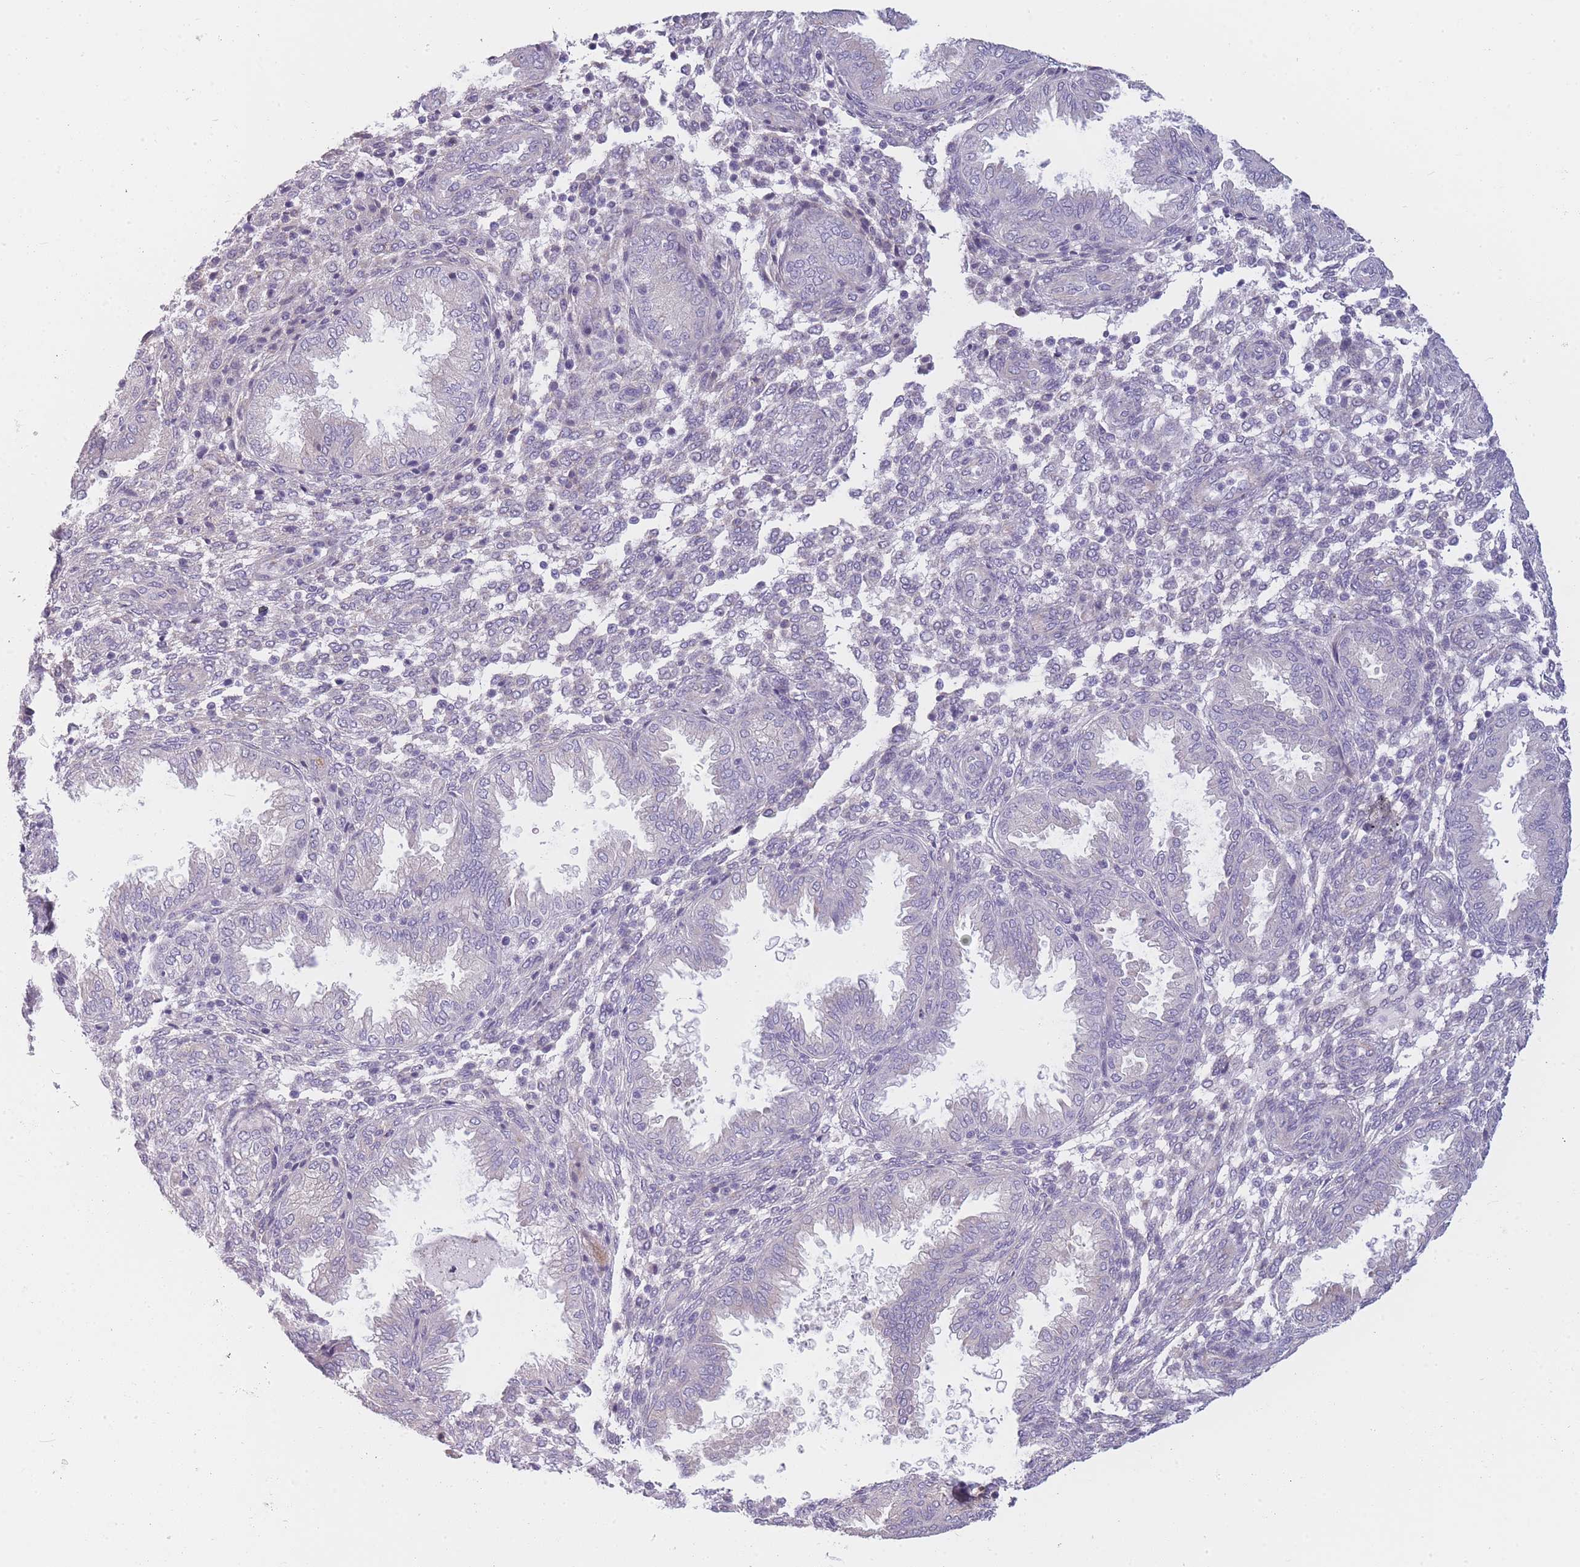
{"staining": {"intensity": "negative", "quantity": "none", "location": "none"}, "tissue": "endometrium", "cell_type": "Cells in endometrial stroma", "image_type": "normal", "snomed": [{"axis": "morphology", "description": "Normal tissue, NOS"}, {"axis": "topography", "description": "Endometrium"}], "caption": "The immunohistochemistry histopathology image has no significant staining in cells in endometrial stroma of endometrium.", "gene": "AP3M1", "patient": {"sex": "female", "age": 33}}